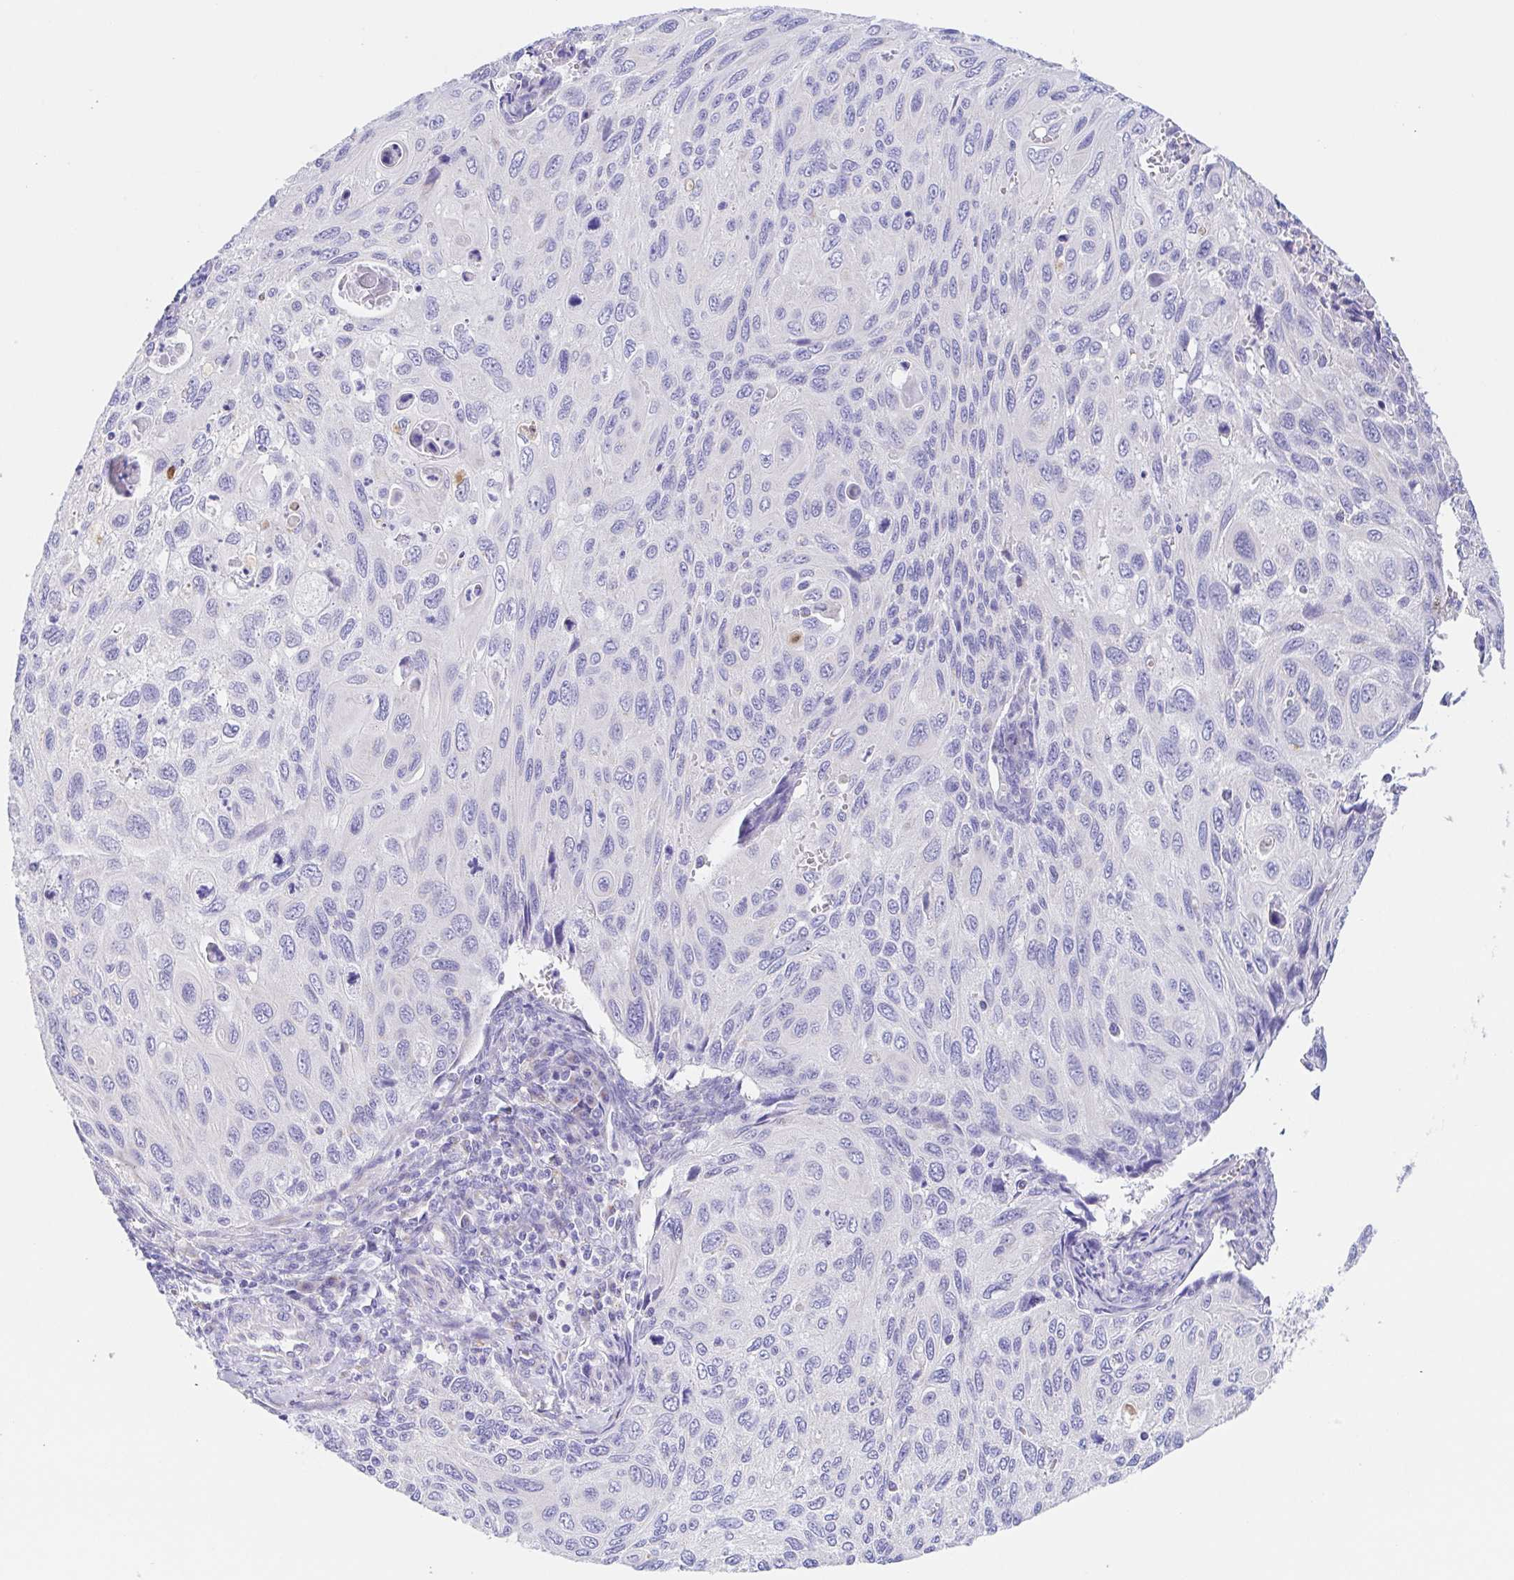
{"staining": {"intensity": "negative", "quantity": "none", "location": "none"}, "tissue": "cervical cancer", "cell_type": "Tumor cells", "image_type": "cancer", "snomed": [{"axis": "morphology", "description": "Squamous cell carcinoma, NOS"}, {"axis": "topography", "description": "Cervix"}], "caption": "DAB (3,3'-diaminobenzidine) immunohistochemical staining of human cervical cancer shows no significant expression in tumor cells.", "gene": "SCG3", "patient": {"sex": "female", "age": 70}}